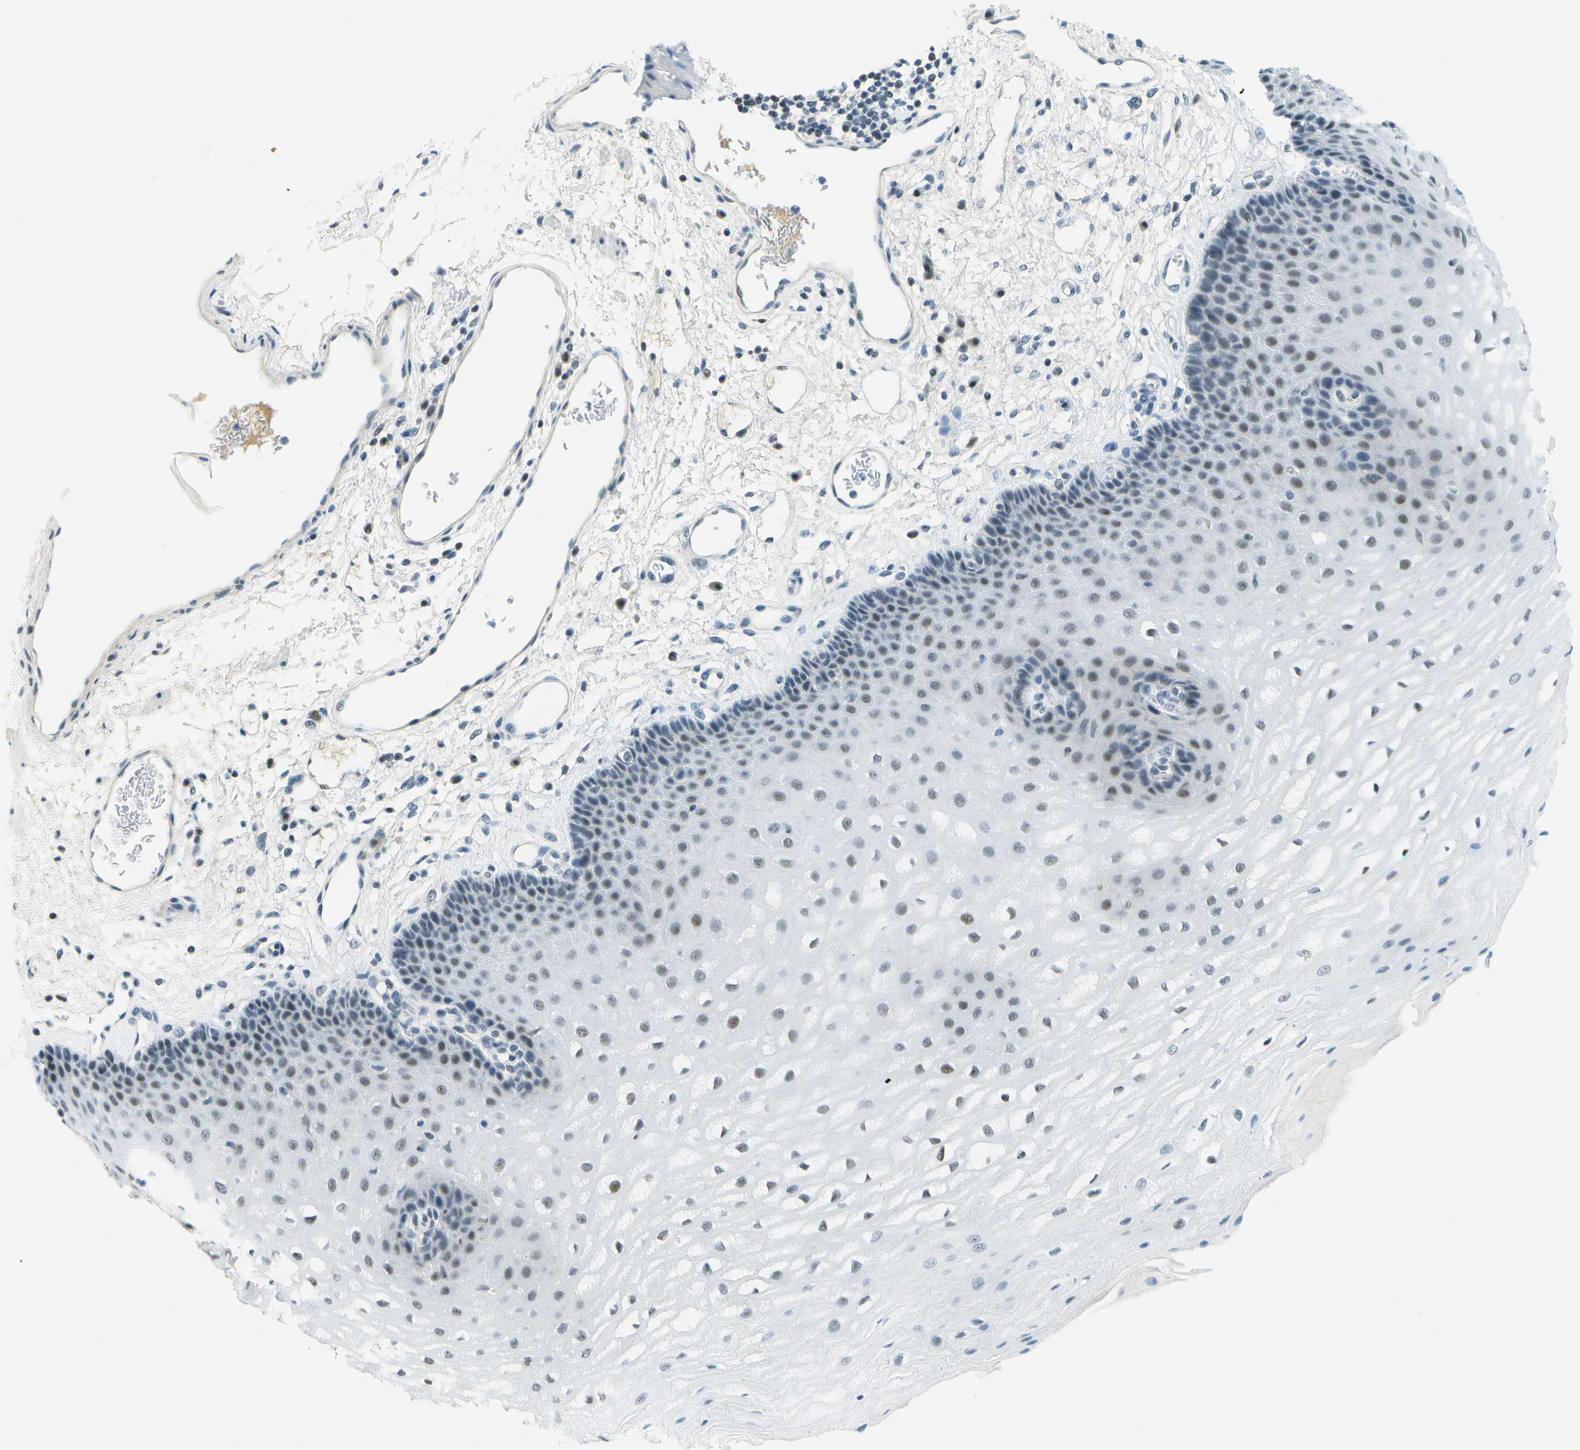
{"staining": {"intensity": "weak", "quantity": "25%-75%", "location": "nuclear"}, "tissue": "esophagus", "cell_type": "Squamous epithelial cells", "image_type": "normal", "snomed": [{"axis": "morphology", "description": "Normal tissue, NOS"}, {"axis": "topography", "description": "Esophagus"}], "caption": "Immunohistochemical staining of benign human esophagus demonstrates low levels of weak nuclear staining in approximately 25%-75% of squamous epithelial cells.", "gene": "NEK11", "patient": {"sex": "male", "age": 54}}